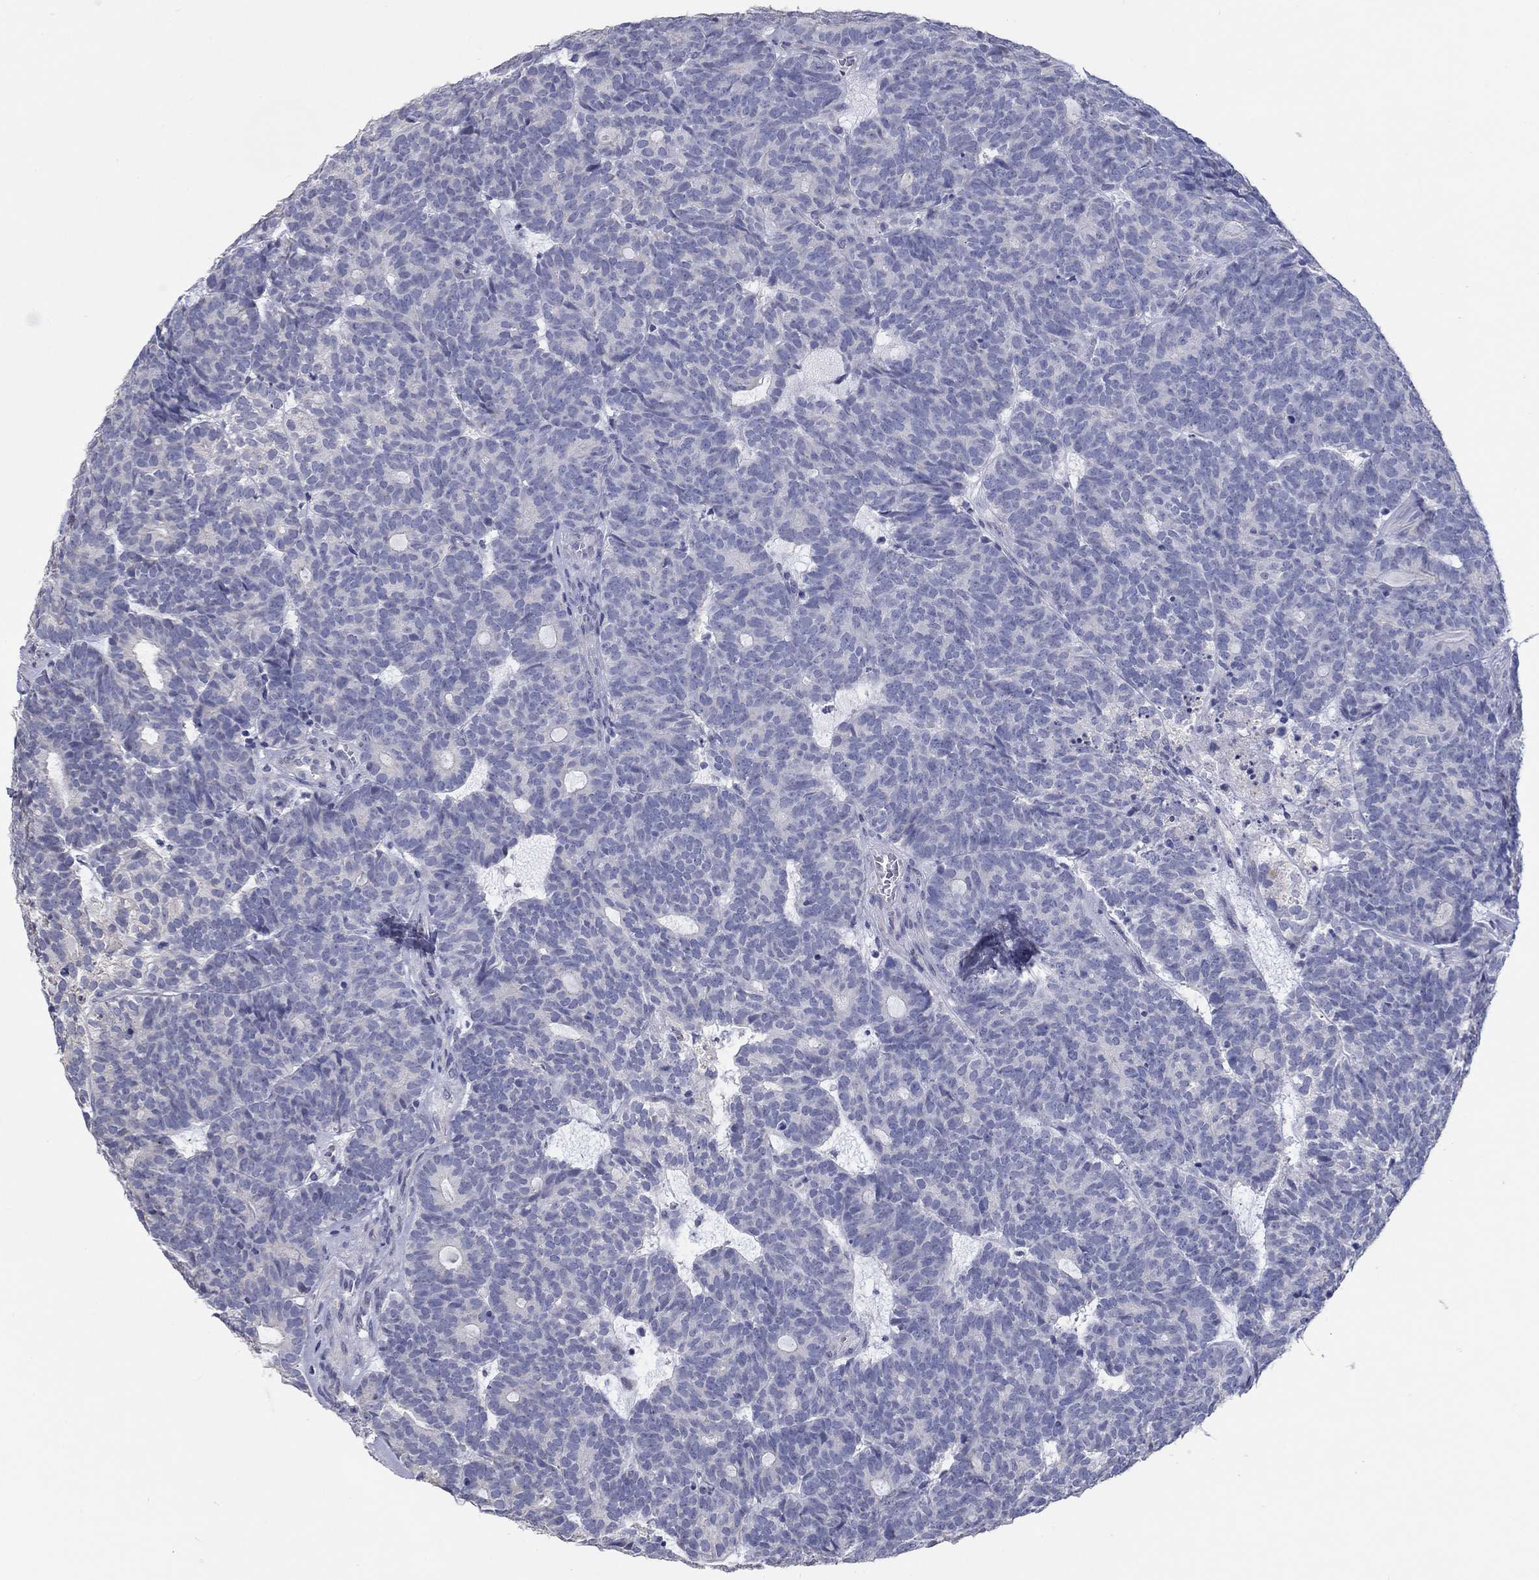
{"staining": {"intensity": "negative", "quantity": "none", "location": "none"}, "tissue": "head and neck cancer", "cell_type": "Tumor cells", "image_type": "cancer", "snomed": [{"axis": "morphology", "description": "Adenocarcinoma, NOS"}, {"axis": "topography", "description": "Head-Neck"}], "caption": "IHC of human head and neck cancer shows no positivity in tumor cells.", "gene": "LRRC4C", "patient": {"sex": "female", "age": 81}}